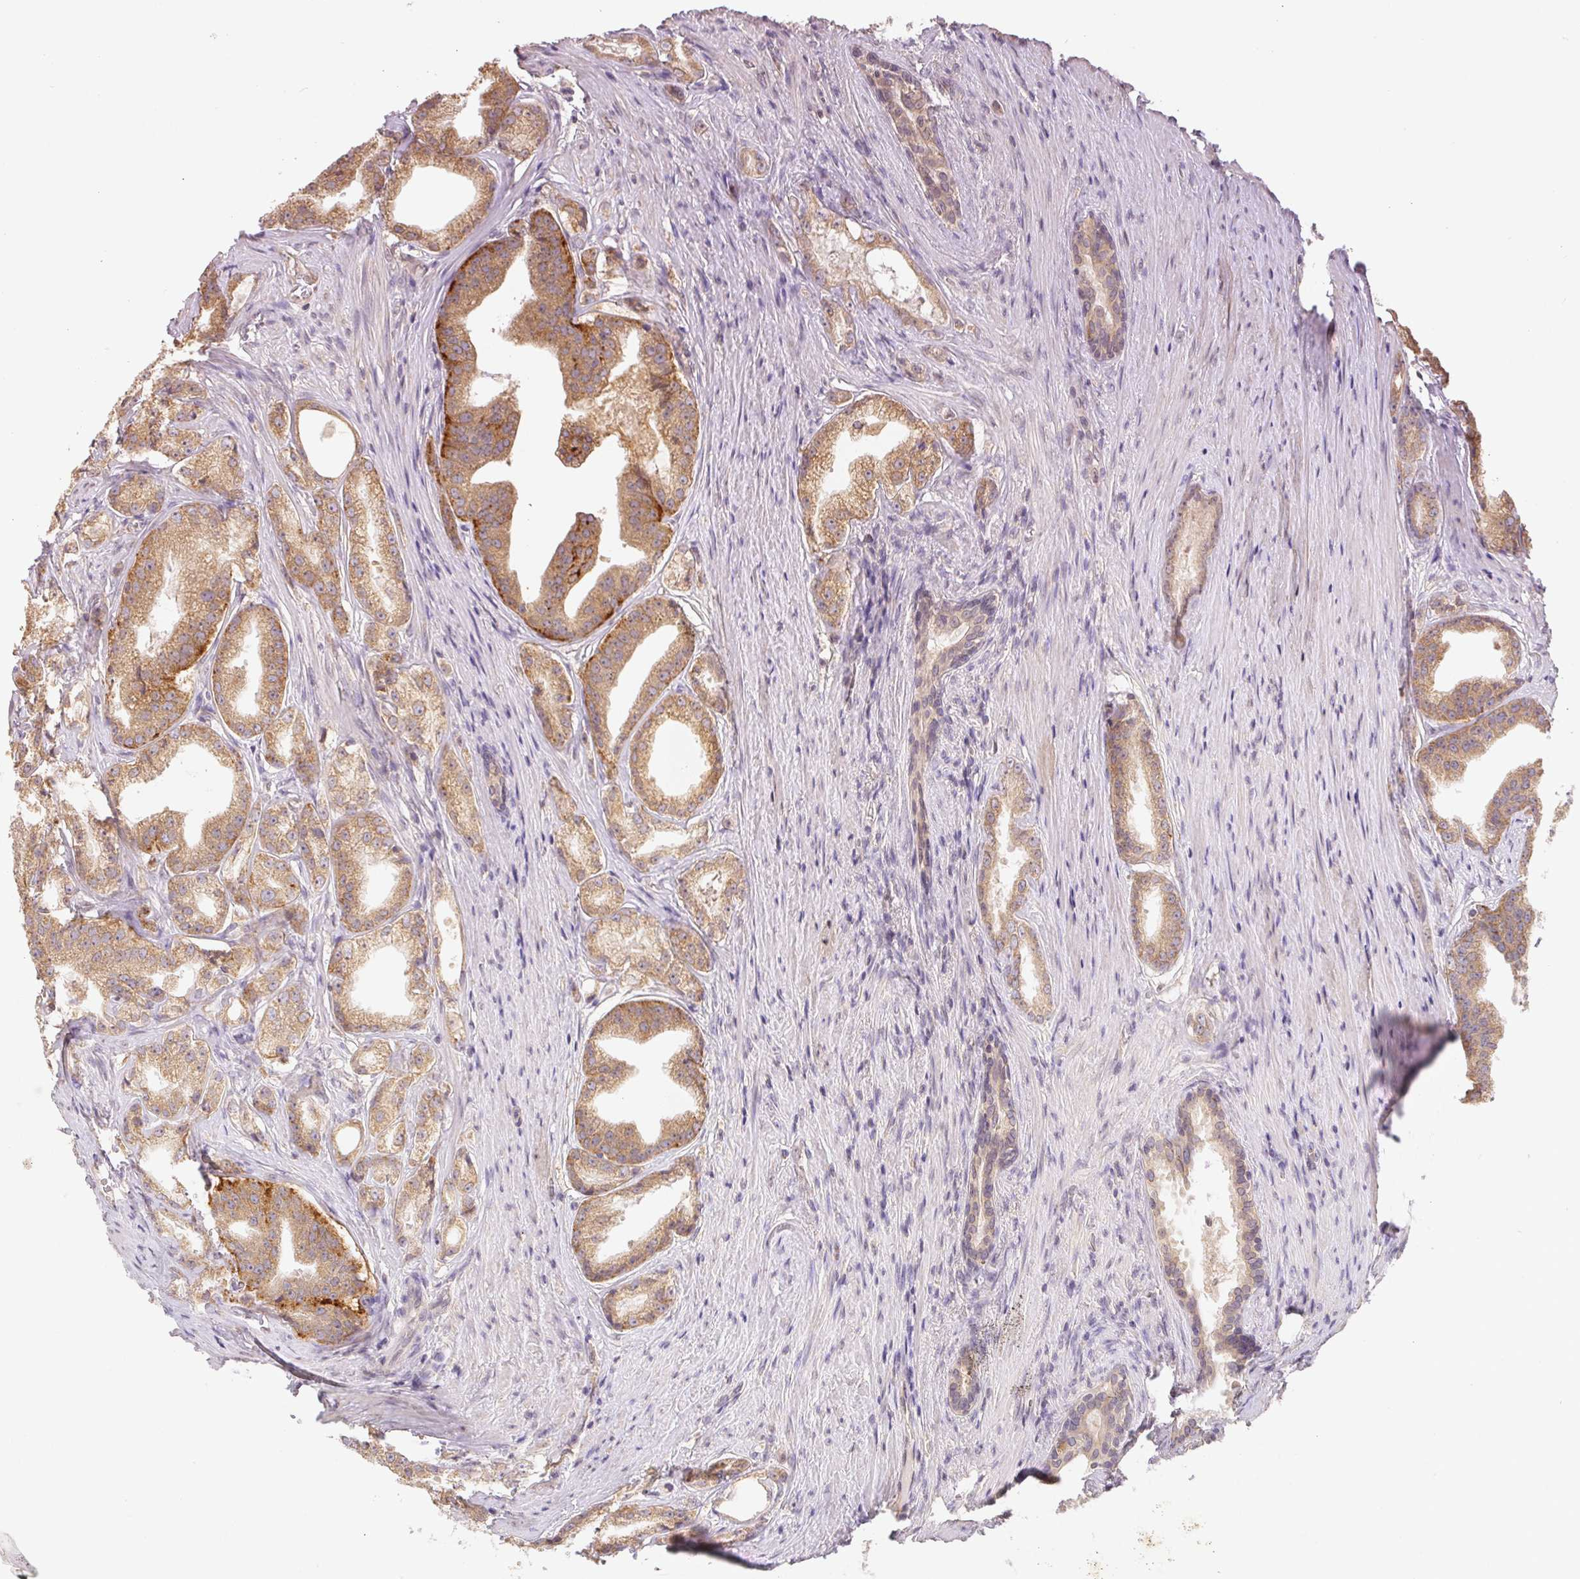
{"staining": {"intensity": "weak", "quantity": ">75%", "location": "cytoplasmic/membranous"}, "tissue": "prostate cancer", "cell_type": "Tumor cells", "image_type": "cancer", "snomed": [{"axis": "morphology", "description": "Adenocarcinoma, Low grade"}, {"axis": "topography", "description": "Prostate"}], "caption": "The micrograph demonstrates a brown stain indicating the presence of a protein in the cytoplasmic/membranous of tumor cells in prostate cancer.", "gene": "SEZ6L2", "patient": {"sex": "male", "age": 65}}